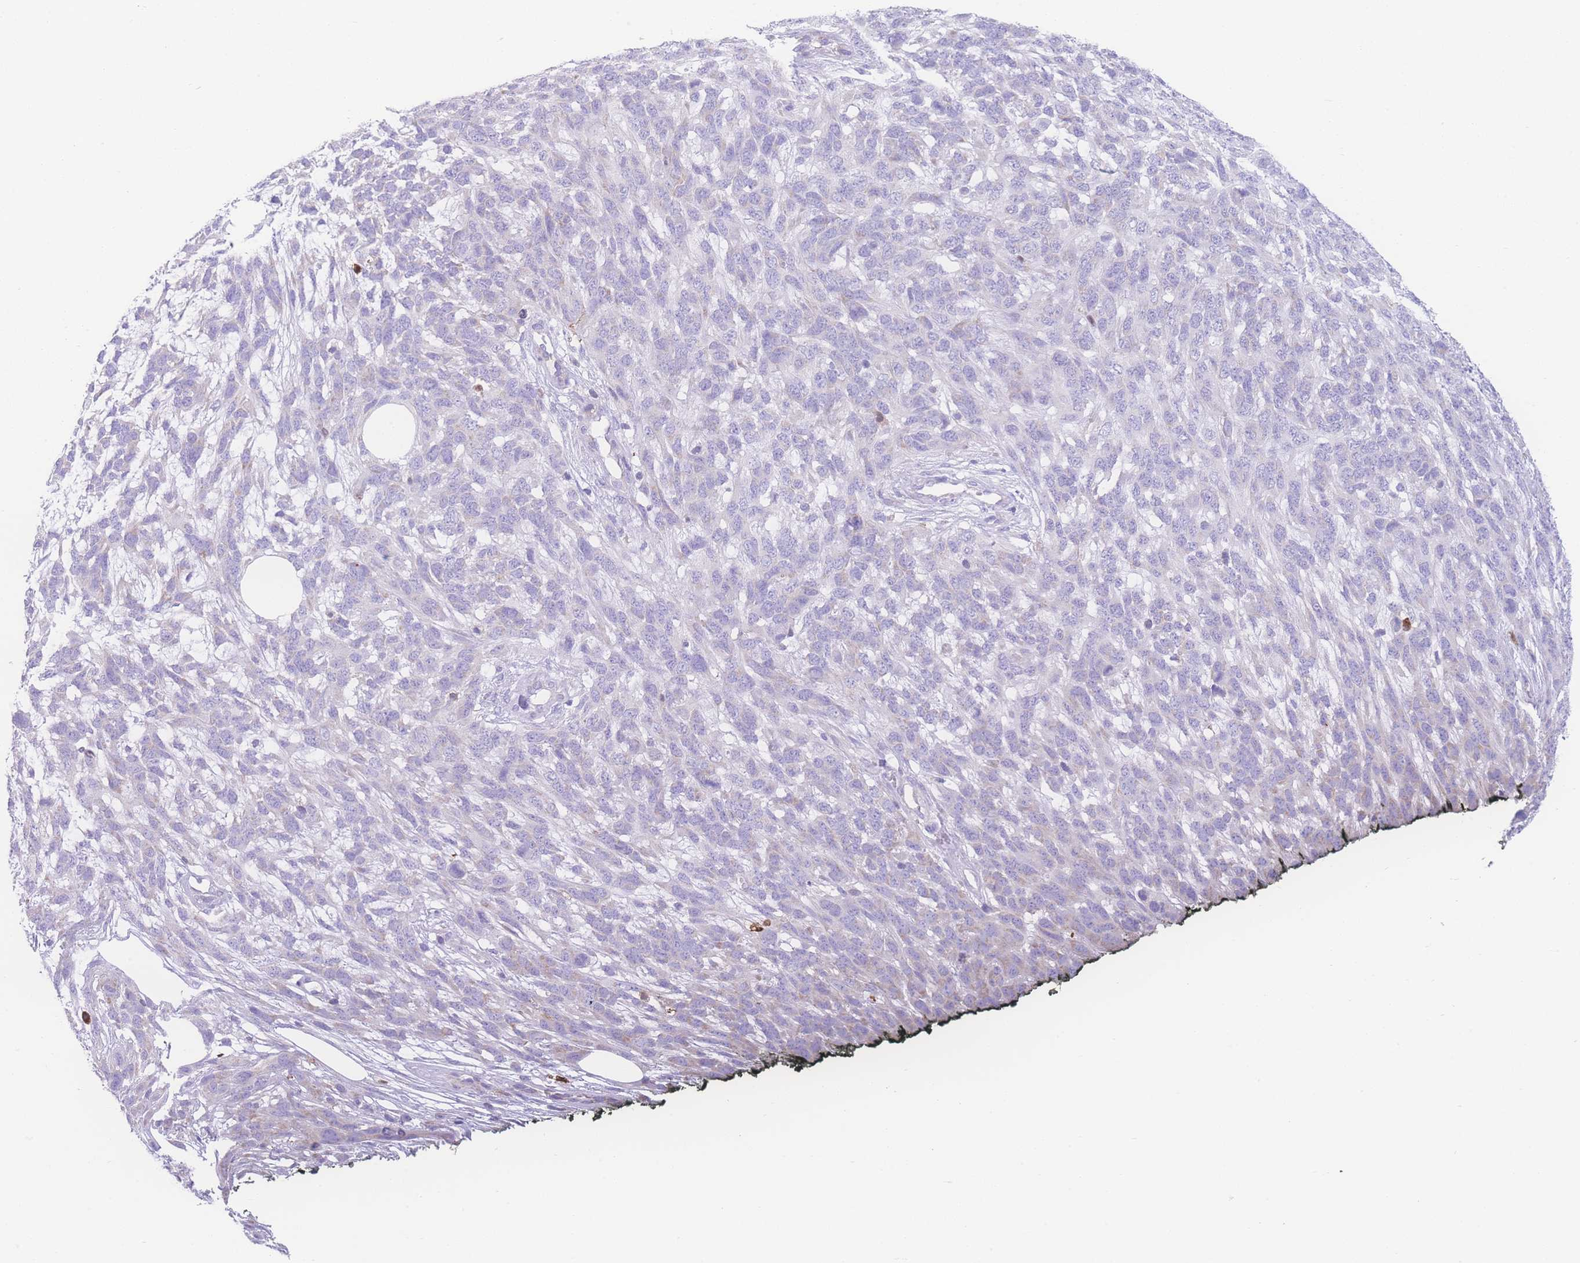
{"staining": {"intensity": "negative", "quantity": "none", "location": "none"}, "tissue": "melanoma", "cell_type": "Tumor cells", "image_type": "cancer", "snomed": [{"axis": "morphology", "description": "Normal morphology"}, {"axis": "morphology", "description": "Malignant melanoma, NOS"}, {"axis": "topography", "description": "Skin"}], "caption": "Melanoma was stained to show a protein in brown. There is no significant expression in tumor cells.", "gene": "NBEAL1", "patient": {"sex": "female", "age": 72}}